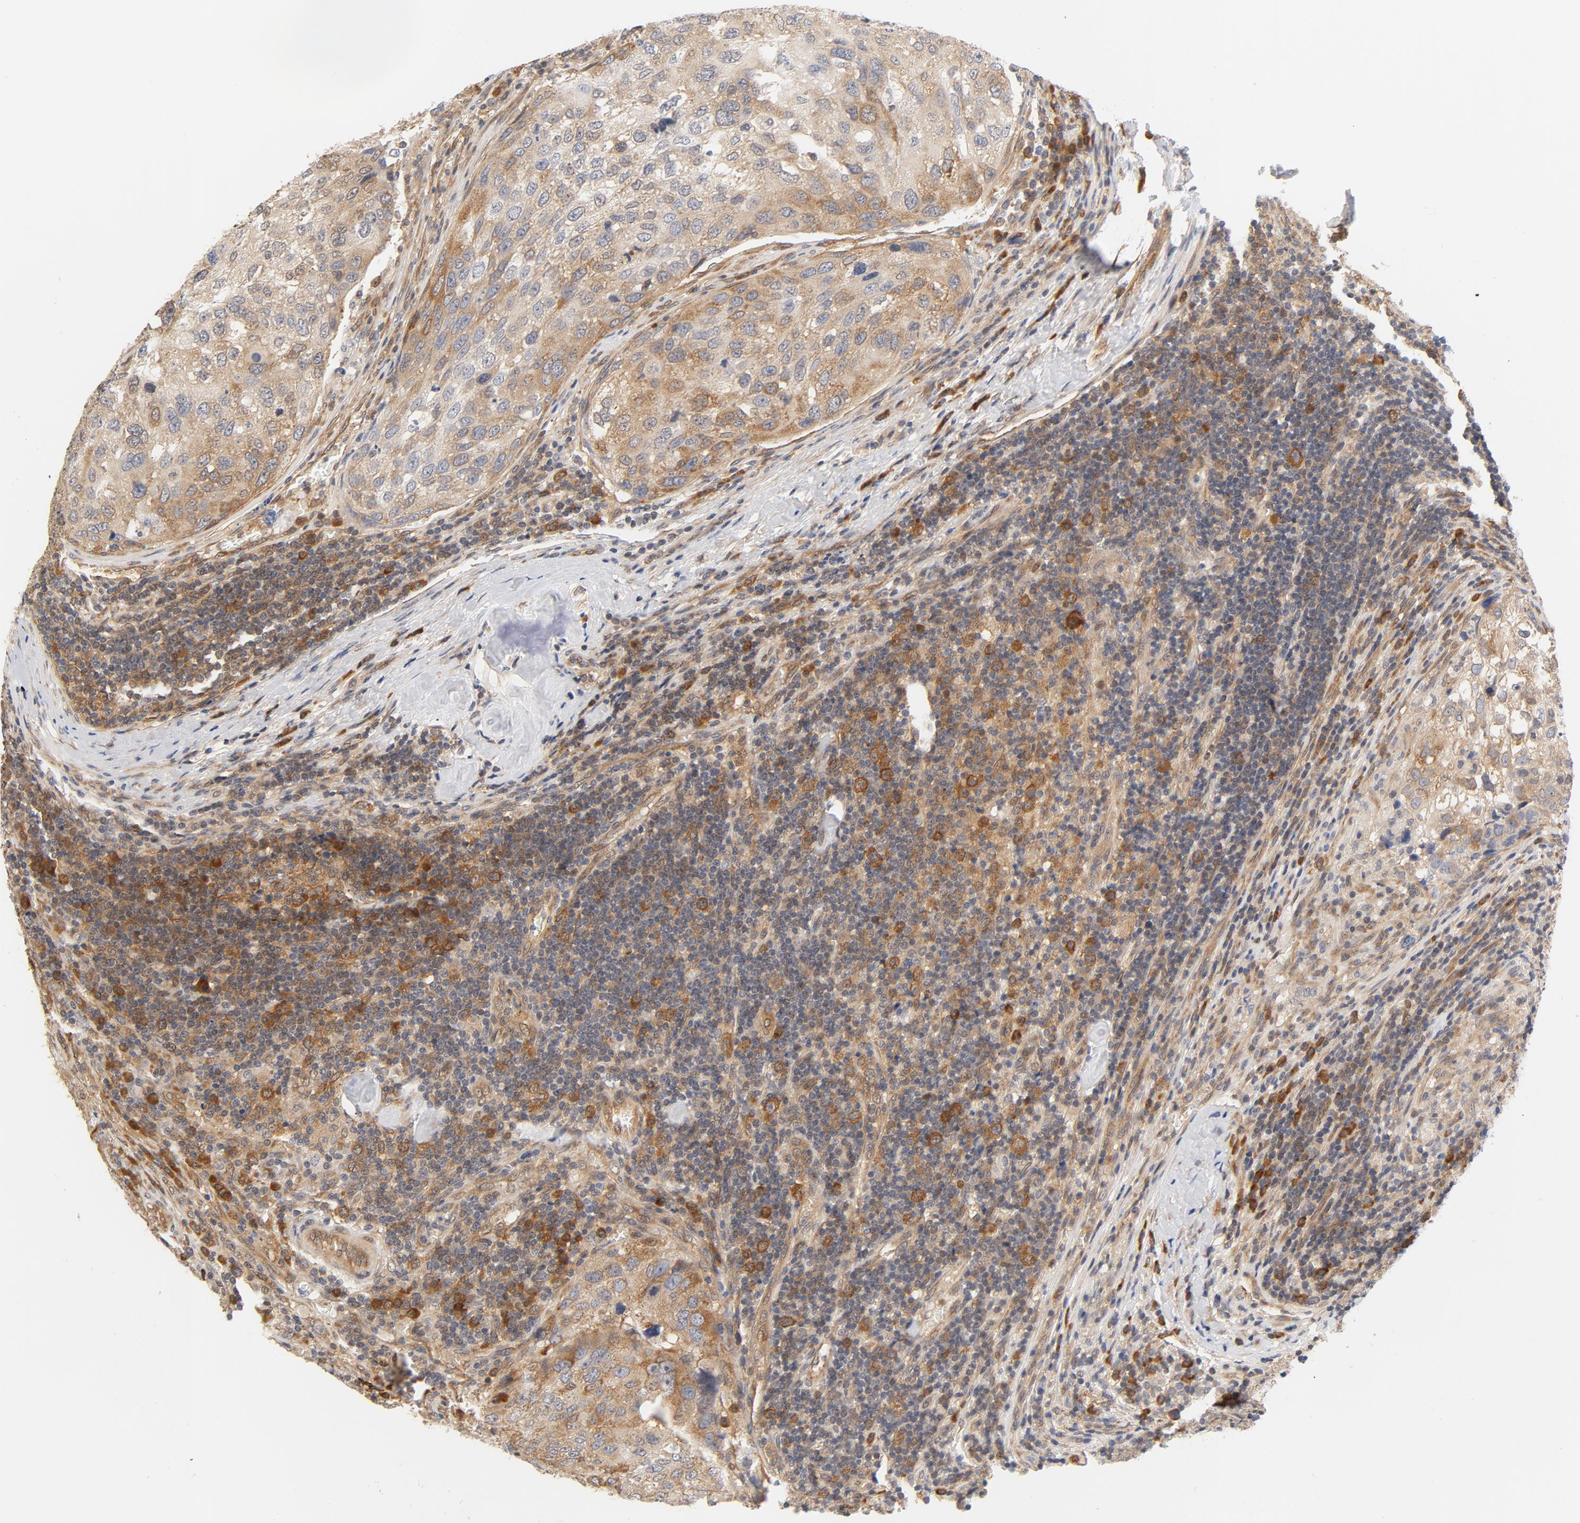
{"staining": {"intensity": "moderate", "quantity": ">75%", "location": "cytoplasmic/membranous"}, "tissue": "urothelial cancer", "cell_type": "Tumor cells", "image_type": "cancer", "snomed": [{"axis": "morphology", "description": "Urothelial carcinoma, High grade"}, {"axis": "topography", "description": "Lymph node"}, {"axis": "topography", "description": "Urinary bladder"}], "caption": "Human urothelial cancer stained with a brown dye demonstrates moderate cytoplasmic/membranous positive expression in about >75% of tumor cells.", "gene": "EIF4E", "patient": {"sex": "male", "age": 51}}